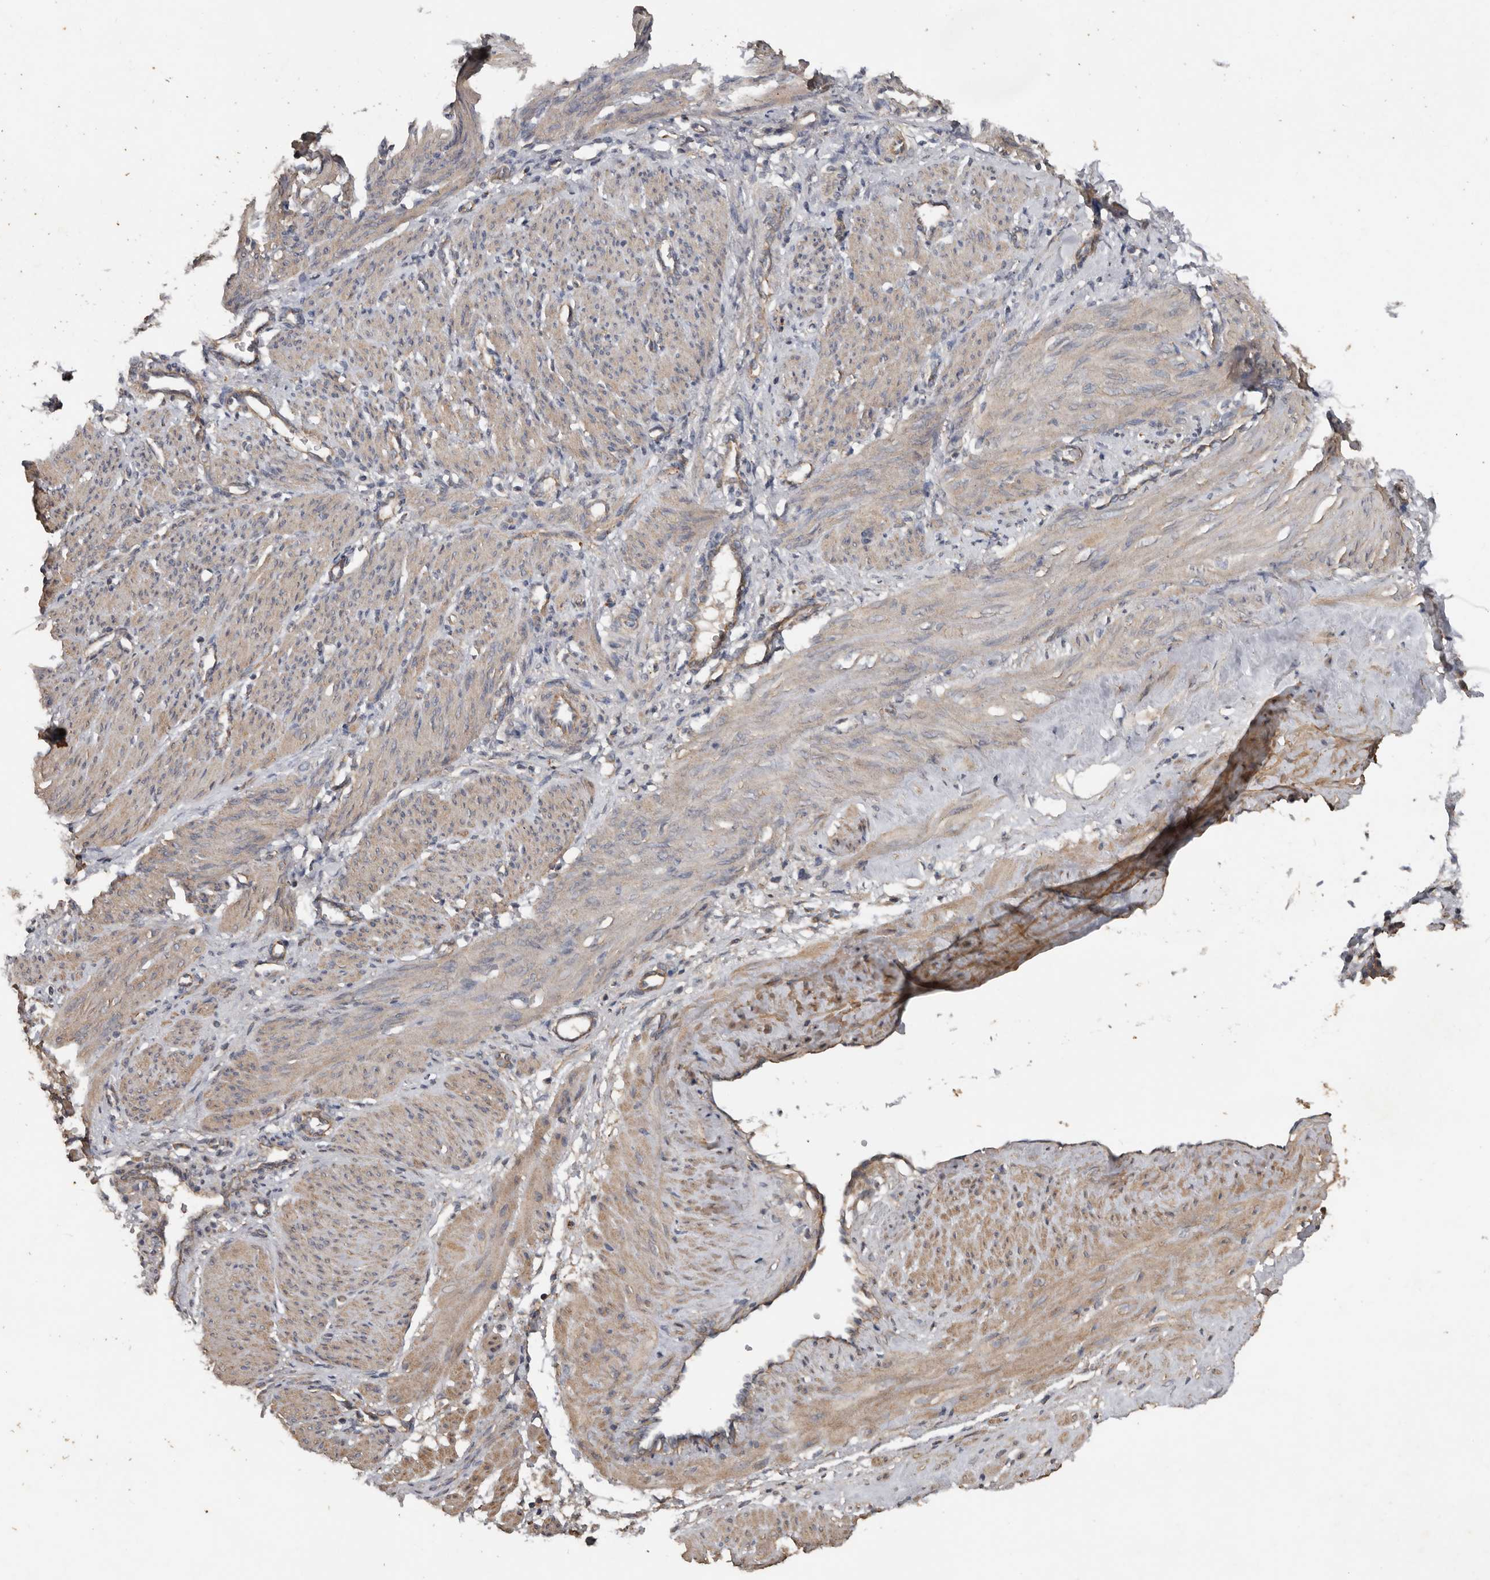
{"staining": {"intensity": "weak", "quantity": "25%-75%", "location": "cytoplasmic/membranous"}, "tissue": "smooth muscle", "cell_type": "Smooth muscle cells", "image_type": "normal", "snomed": [{"axis": "morphology", "description": "Normal tissue, NOS"}, {"axis": "topography", "description": "Endometrium"}], "caption": "Protein expression analysis of normal smooth muscle reveals weak cytoplasmic/membranous expression in approximately 25%-75% of smooth muscle cells. The staining was performed using DAB to visualize the protein expression in brown, while the nuclei were stained in blue with hematoxylin (Magnification: 20x).", "gene": "HYAL4", "patient": {"sex": "female", "age": 33}}